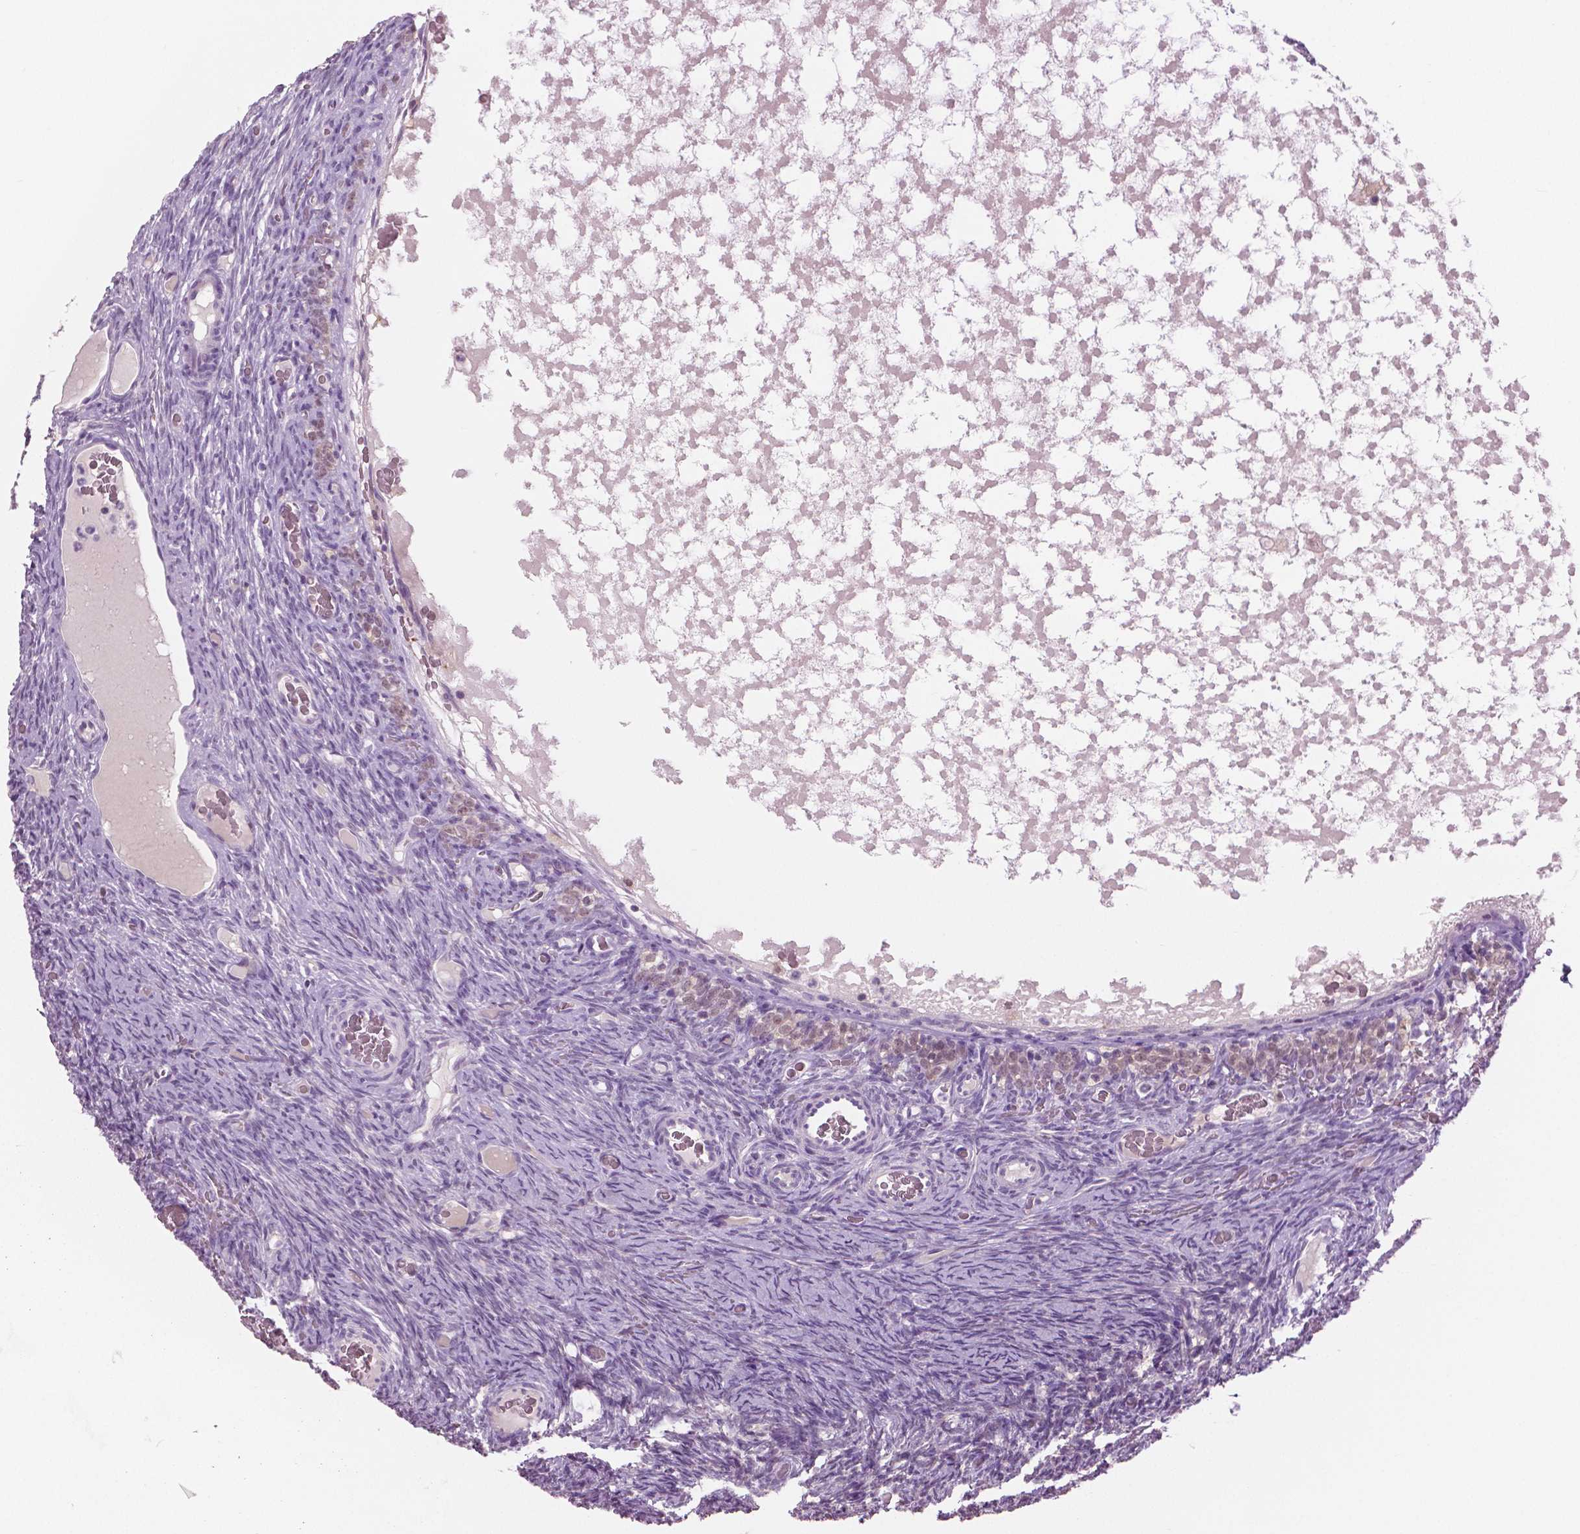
{"staining": {"intensity": "negative", "quantity": "none", "location": "none"}, "tissue": "ovary", "cell_type": "Follicle cells", "image_type": "normal", "snomed": [{"axis": "morphology", "description": "Normal tissue, NOS"}, {"axis": "topography", "description": "Ovary"}], "caption": "Benign ovary was stained to show a protein in brown. There is no significant staining in follicle cells. (DAB (3,3'-diaminobenzidine) IHC with hematoxylin counter stain).", "gene": "GALM", "patient": {"sex": "female", "age": 34}}